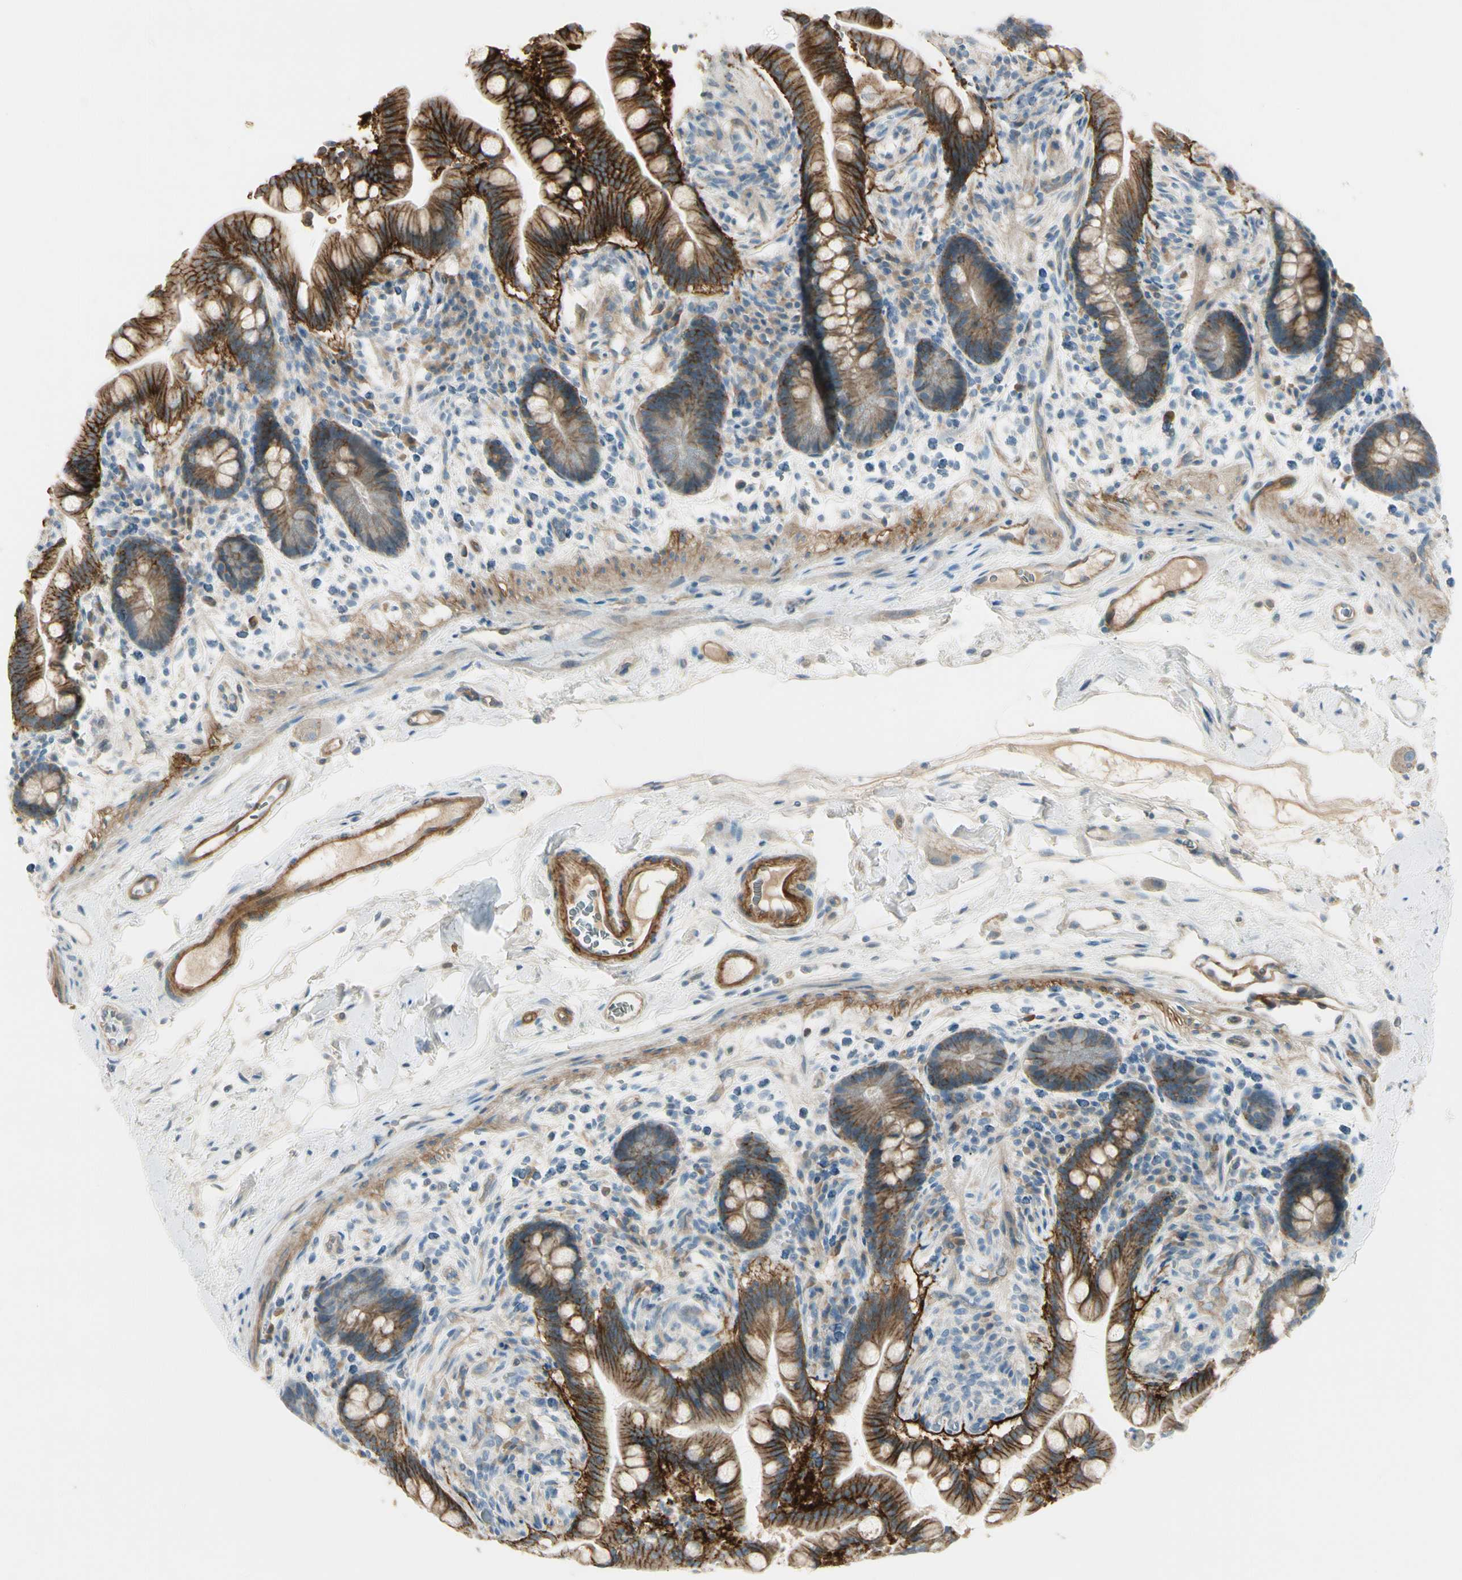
{"staining": {"intensity": "weak", "quantity": ">75%", "location": "cytoplasmic/membranous"}, "tissue": "colon", "cell_type": "Endothelial cells", "image_type": "normal", "snomed": [{"axis": "morphology", "description": "Normal tissue, NOS"}, {"axis": "topography", "description": "Colon"}], "caption": "A brown stain labels weak cytoplasmic/membranous staining of a protein in endothelial cells of benign colon.", "gene": "ITGA3", "patient": {"sex": "male", "age": 73}}